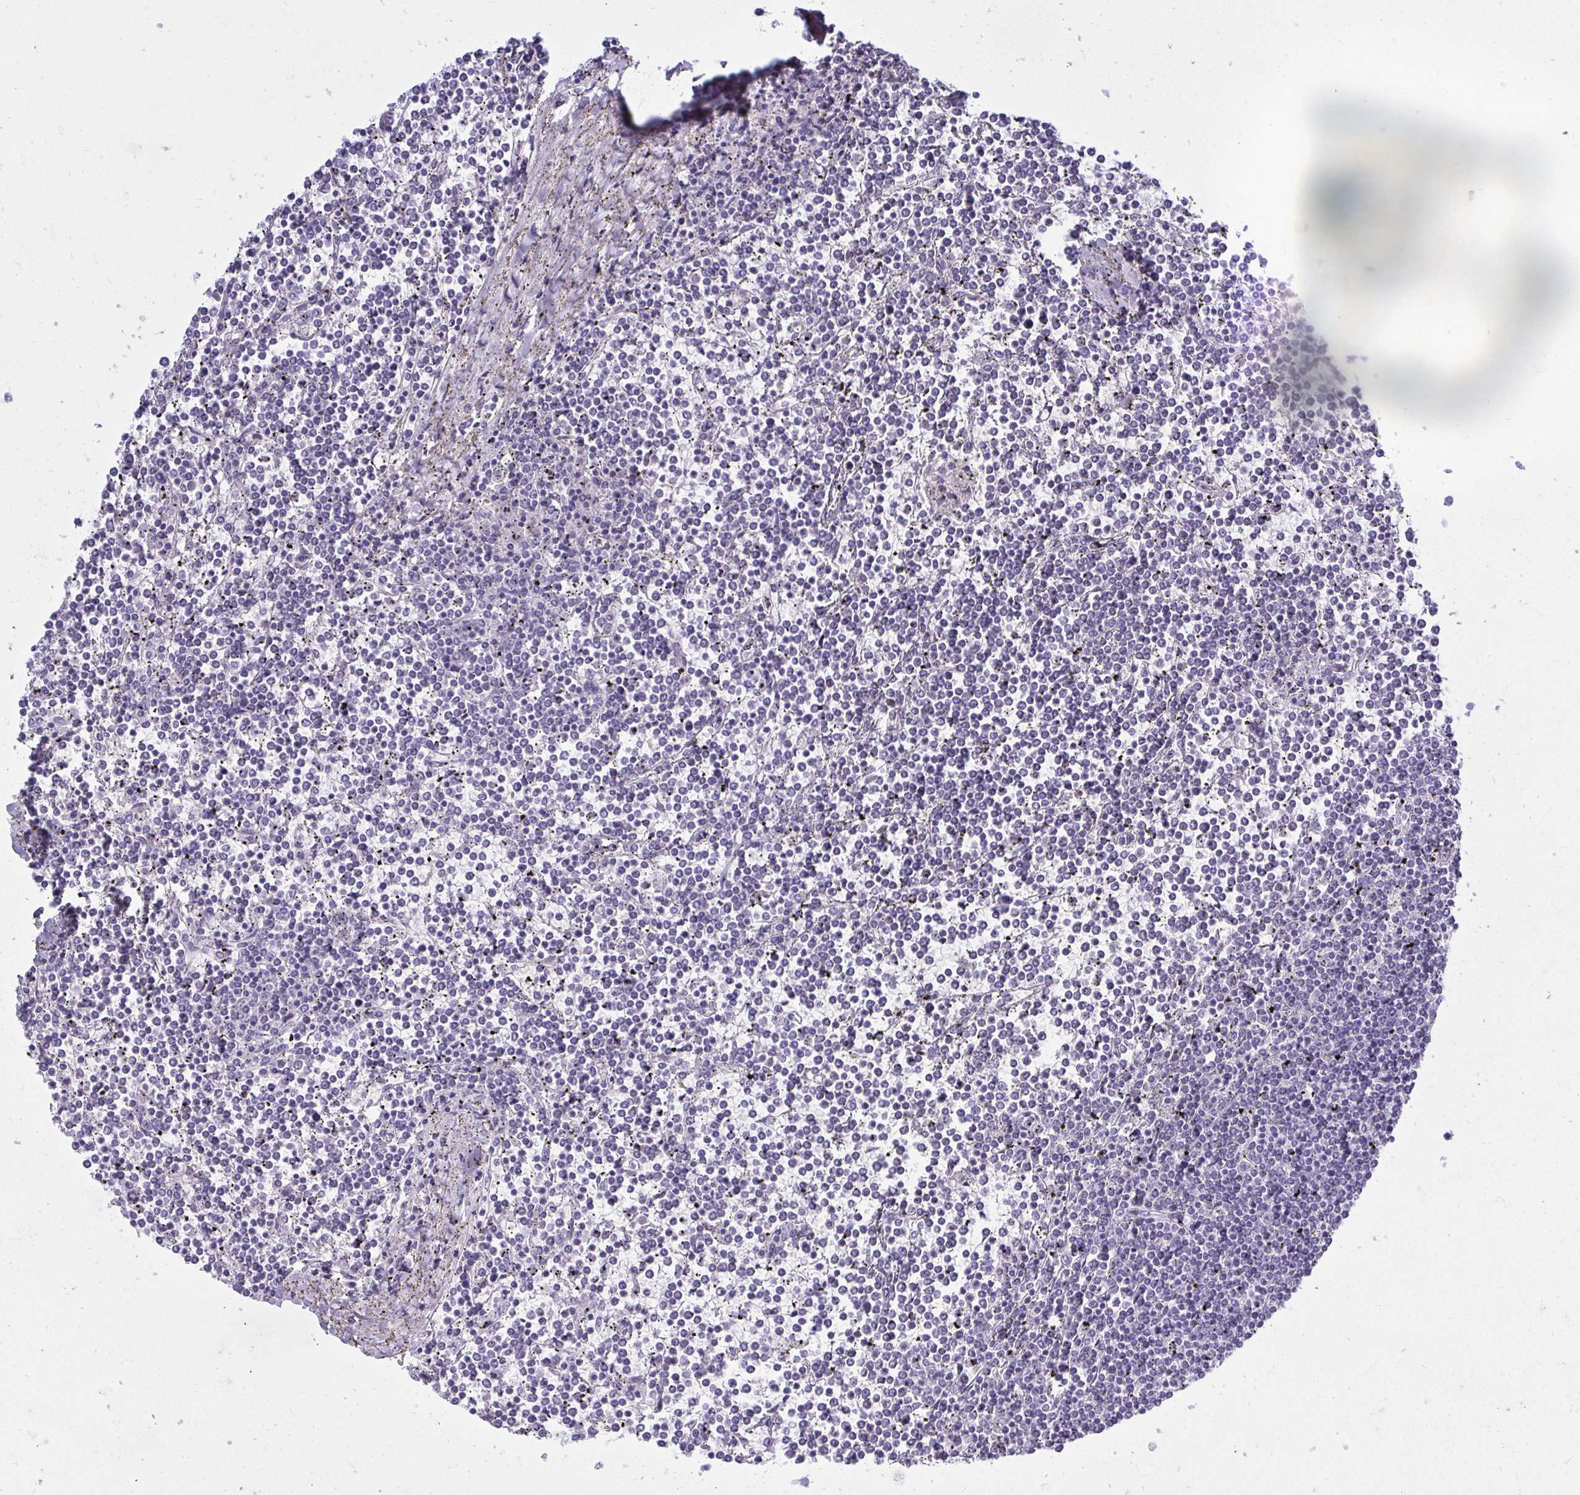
{"staining": {"intensity": "negative", "quantity": "none", "location": "none"}, "tissue": "lymphoma", "cell_type": "Tumor cells", "image_type": "cancer", "snomed": [{"axis": "morphology", "description": "Malignant lymphoma, non-Hodgkin's type, Low grade"}, {"axis": "topography", "description": "Spleen"}], "caption": "Tumor cells show no significant positivity in low-grade malignant lymphoma, non-Hodgkin's type. The staining was performed using DAB to visualize the protein expression in brown, while the nuclei were stained in blue with hematoxylin (Magnification: 20x).", "gene": "QDPR", "patient": {"sex": "female", "age": 19}}